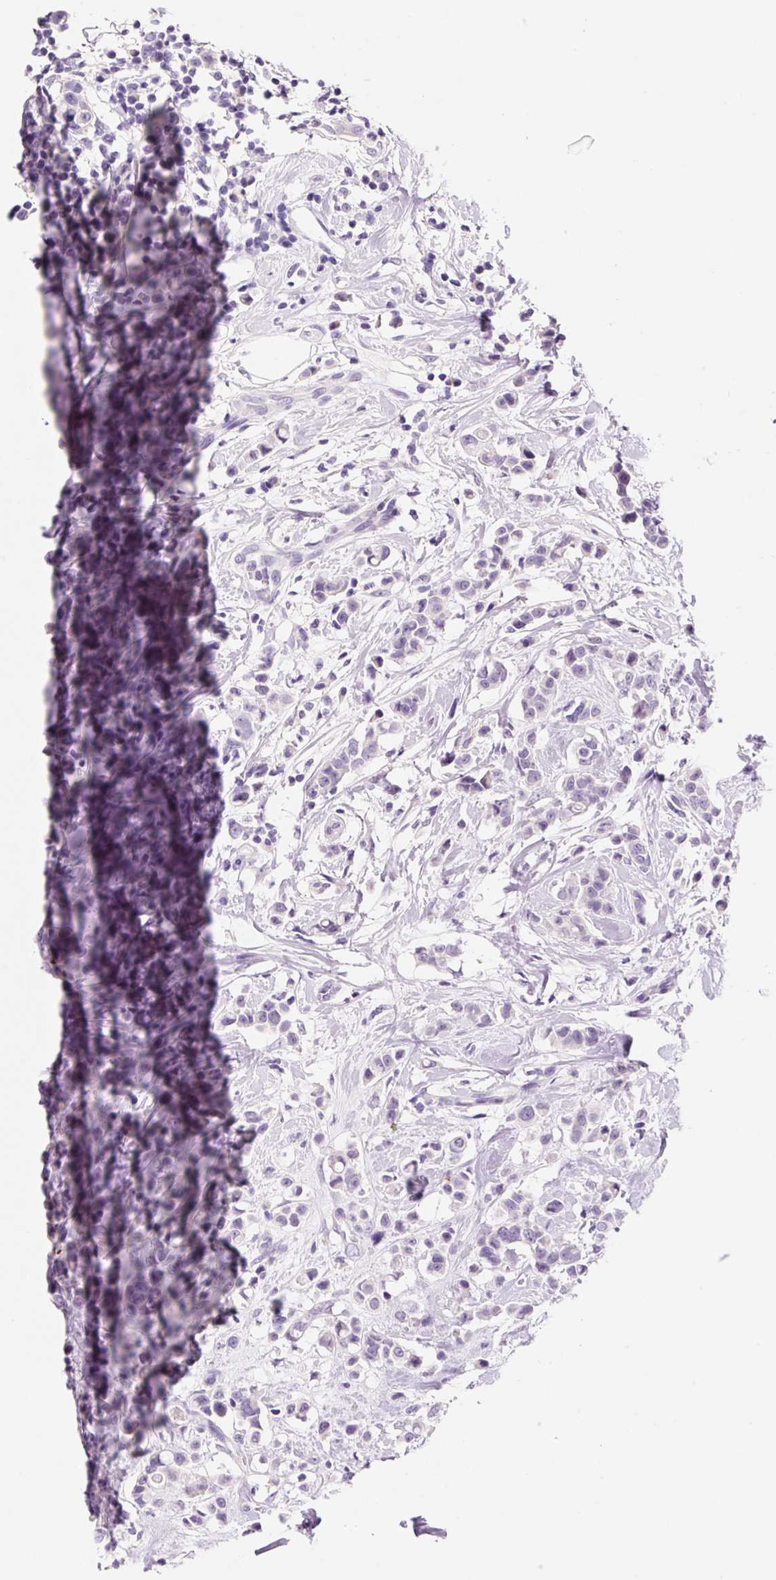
{"staining": {"intensity": "negative", "quantity": "none", "location": "none"}, "tissue": "breast cancer", "cell_type": "Tumor cells", "image_type": "cancer", "snomed": [{"axis": "morphology", "description": "Duct carcinoma"}, {"axis": "topography", "description": "Breast"}], "caption": "IHC micrograph of breast cancer stained for a protein (brown), which demonstrates no expression in tumor cells.", "gene": "SYP", "patient": {"sex": "female", "age": 27}}